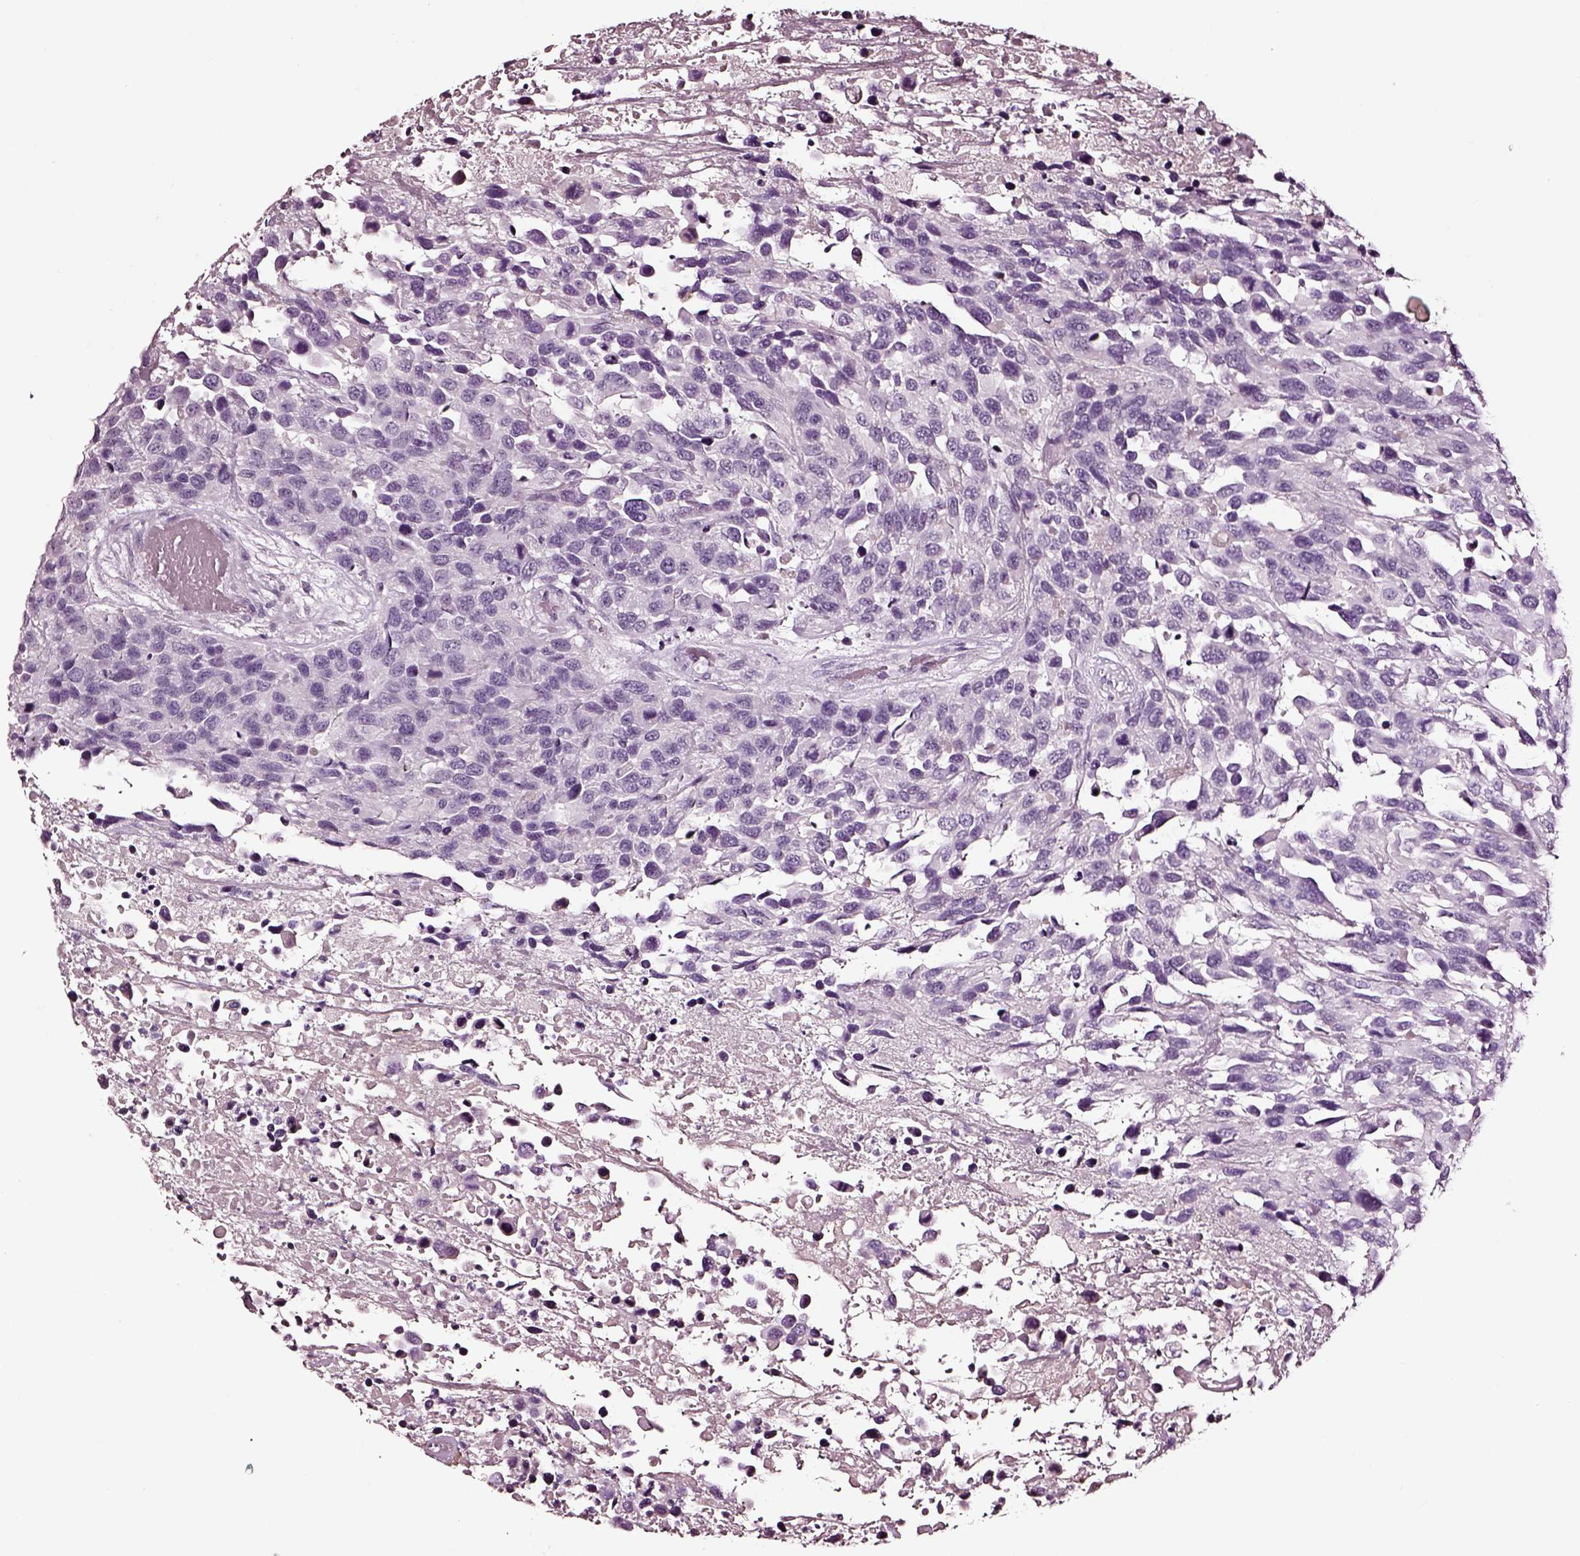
{"staining": {"intensity": "negative", "quantity": "none", "location": "none"}, "tissue": "urothelial cancer", "cell_type": "Tumor cells", "image_type": "cancer", "snomed": [{"axis": "morphology", "description": "Urothelial carcinoma, High grade"}, {"axis": "topography", "description": "Urinary bladder"}], "caption": "A high-resolution histopathology image shows IHC staining of urothelial carcinoma (high-grade), which shows no significant expression in tumor cells.", "gene": "SMIM17", "patient": {"sex": "female", "age": 70}}